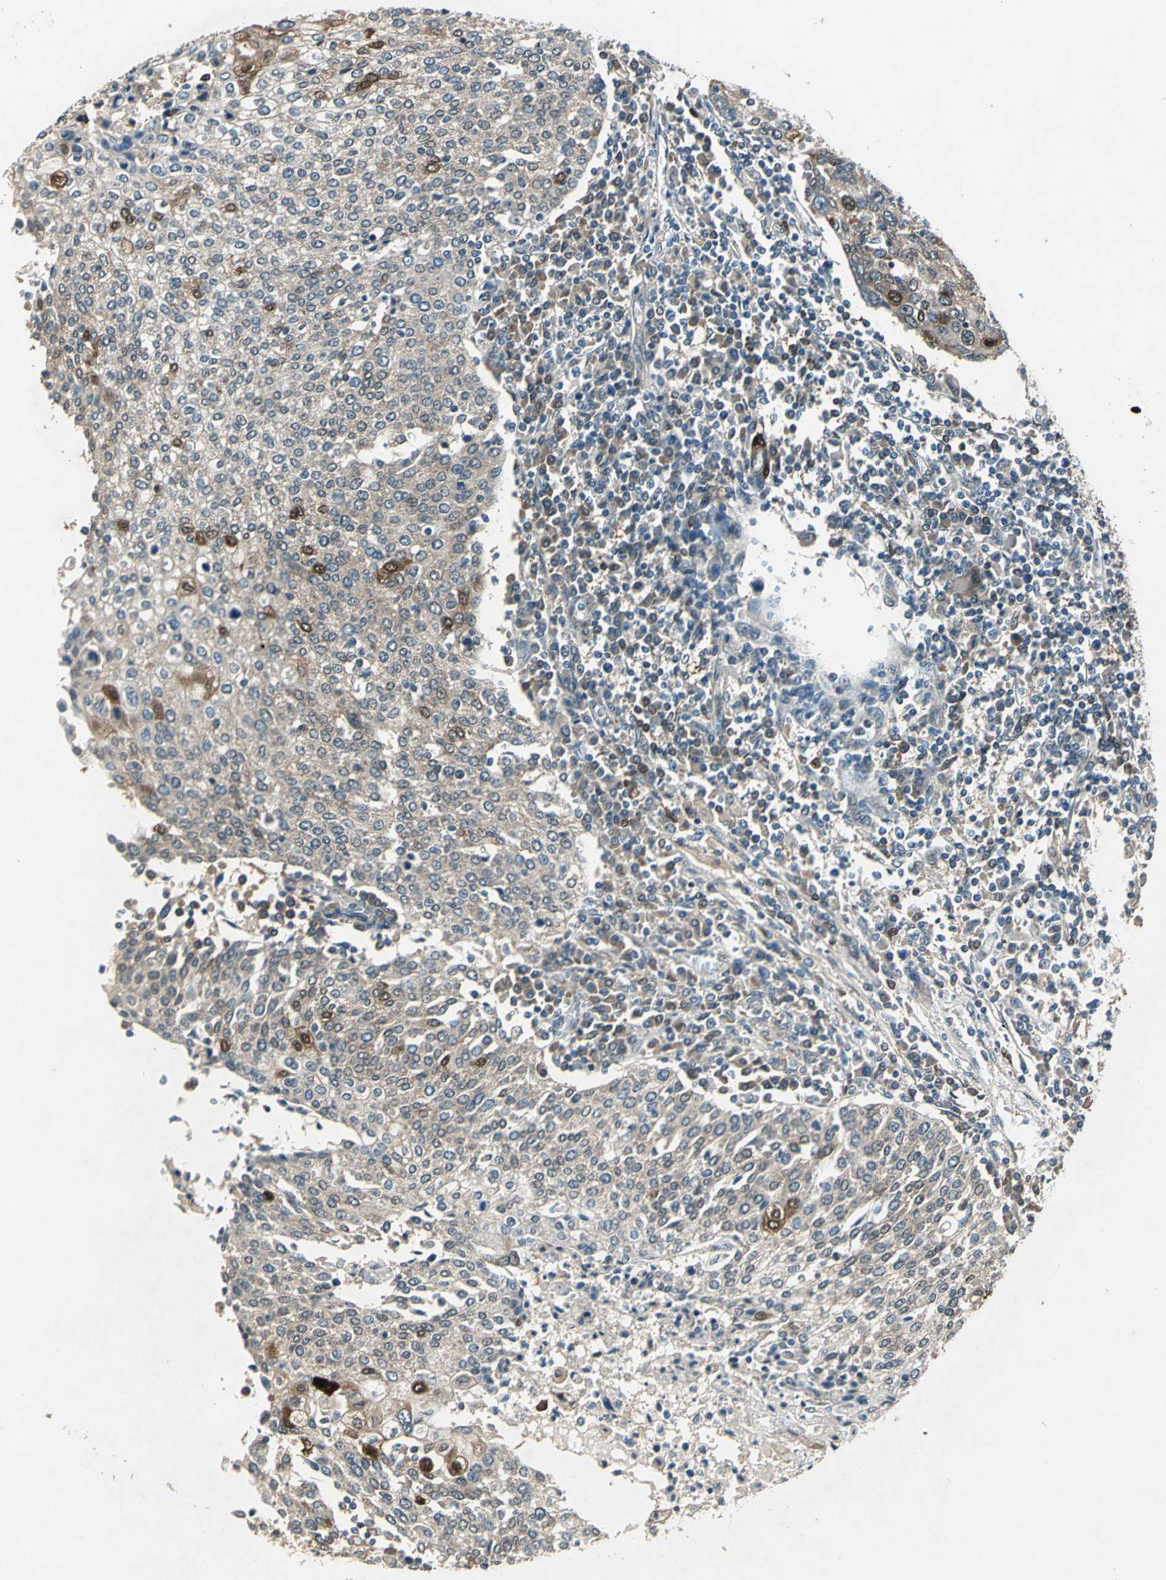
{"staining": {"intensity": "moderate", "quantity": ">75%", "location": "cytoplasmic/membranous,nuclear"}, "tissue": "cervical cancer", "cell_type": "Tumor cells", "image_type": "cancer", "snomed": [{"axis": "morphology", "description": "Squamous cell carcinoma, NOS"}, {"axis": "topography", "description": "Cervix"}], "caption": "Immunohistochemistry (DAB) staining of cervical cancer (squamous cell carcinoma) demonstrates moderate cytoplasmic/membranous and nuclear protein expression in approximately >75% of tumor cells.", "gene": "RRM2B", "patient": {"sex": "female", "age": 40}}